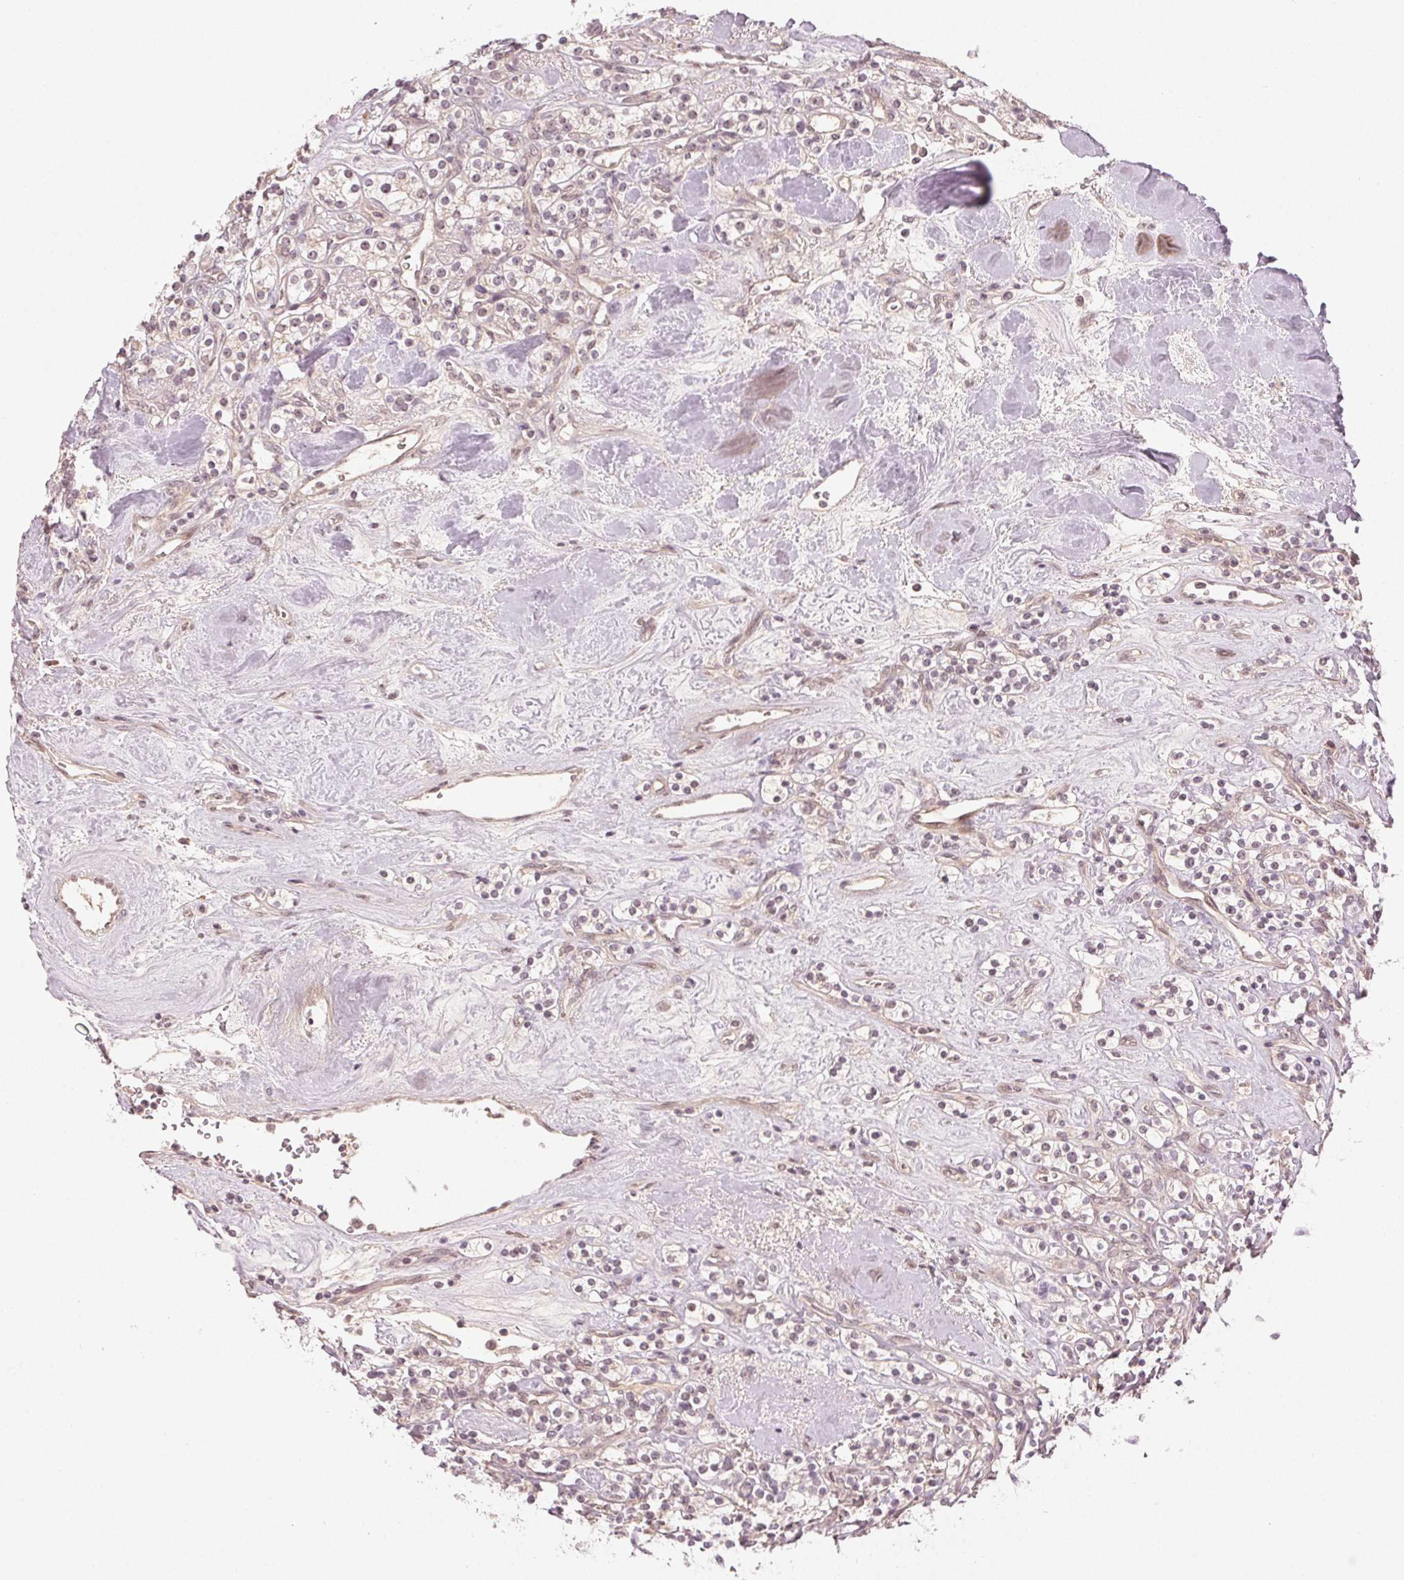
{"staining": {"intensity": "negative", "quantity": "none", "location": "none"}, "tissue": "renal cancer", "cell_type": "Tumor cells", "image_type": "cancer", "snomed": [{"axis": "morphology", "description": "Adenocarcinoma, NOS"}, {"axis": "topography", "description": "Kidney"}], "caption": "High power microscopy histopathology image of an immunohistochemistry photomicrograph of adenocarcinoma (renal), revealing no significant positivity in tumor cells.", "gene": "TUB", "patient": {"sex": "male", "age": 77}}